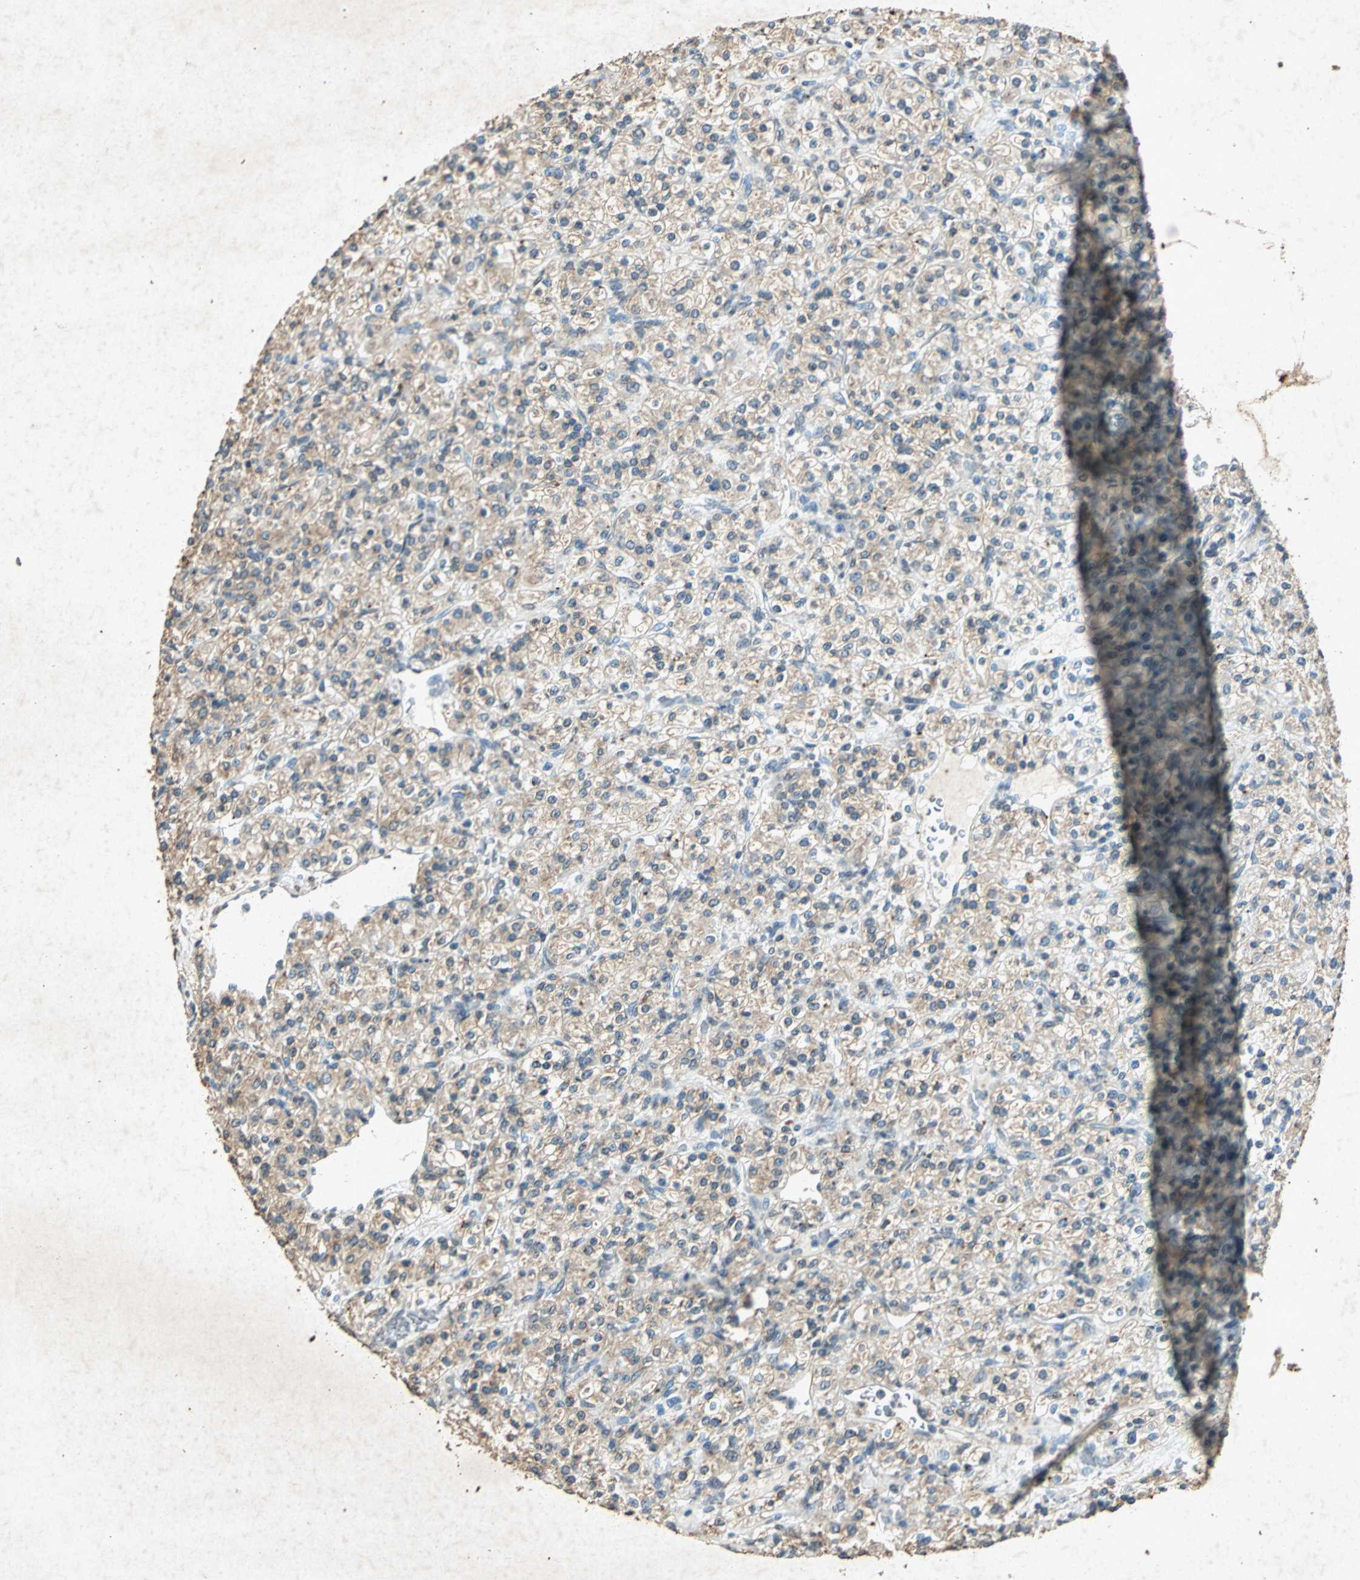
{"staining": {"intensity": "weak", "quantity": "25%-75%", "location": "cytoplasmic/membranous"}, "tissue": "renal cancer", "cell_type": "Tumor cells", "image_type": "cancer", "snomed": [{"axis": "morphology", "description": "Adenocarcinoma, NOS"}, {"axis": "topography", "description": "Kidney"}], "caption": "Renal cancer tissue reveals weak cytoplasmic/membranous positivity in approximately 25%-75% of tumor cells", "gene": "PSEN1", "patient": {"sex": "male", "age": 77}}